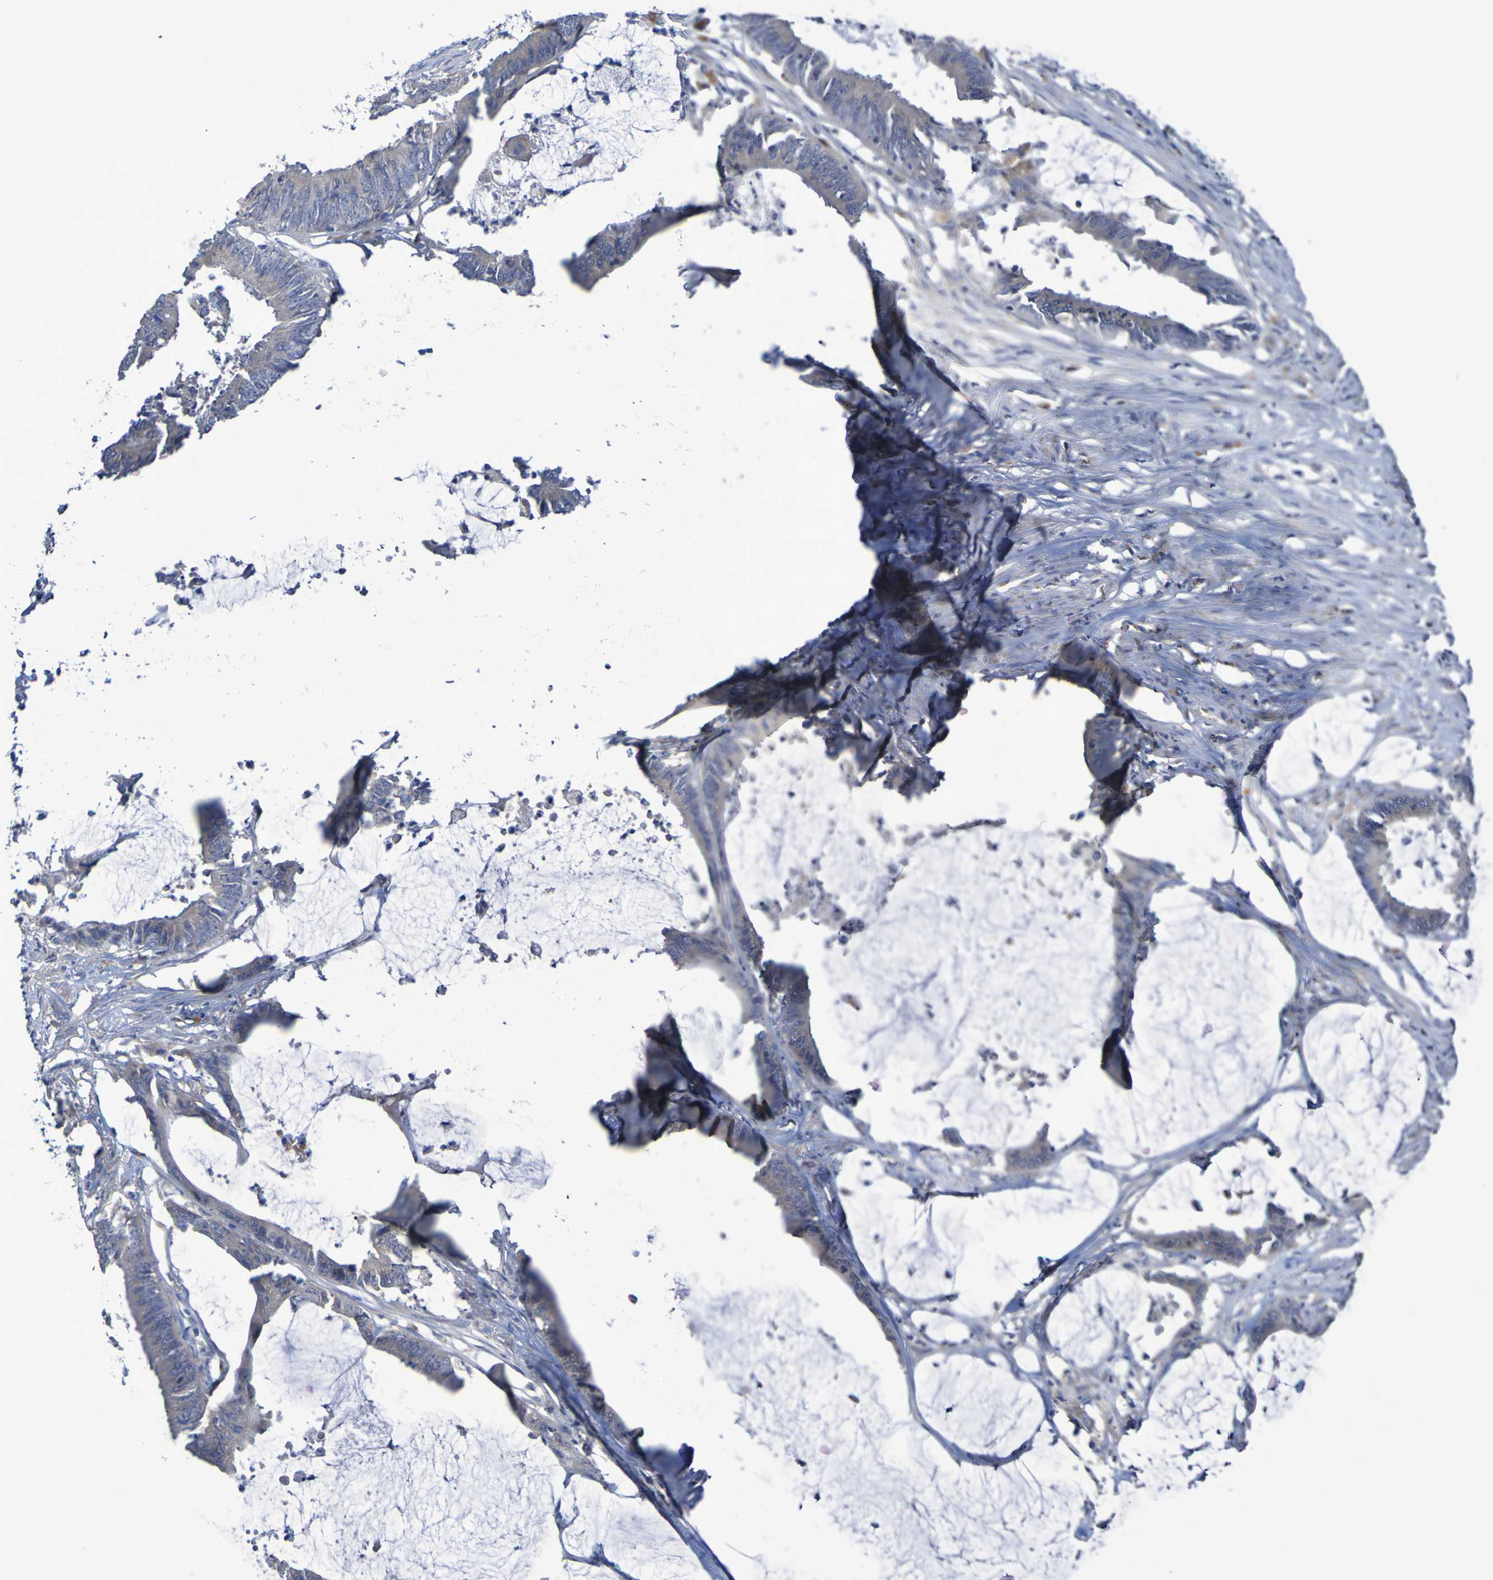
{"staining": {"intensity": "negative", "quantity": "none", "location": "none"}, "tissue": "colorectal cancer", "cell_type": "Tumor cells", "image_type": "cancer", "snomed": [{"axis": "morphology", "description": "Adenocarcinoma, NOS"}, {"axis": "topography", "description": "Rectum"}], "caption": "This is a image of IHC staining of colorectal adenocarcinoma, which shows no expression in tumor cells. Brightfield microscopy of IHC stained with DAB (3,3'-diaminobenzidine) (brown) and hematoxylin (blue), captured at high magnification.", "gene": "SRPRB", "patient": {"sex": "female", "age": 66}}